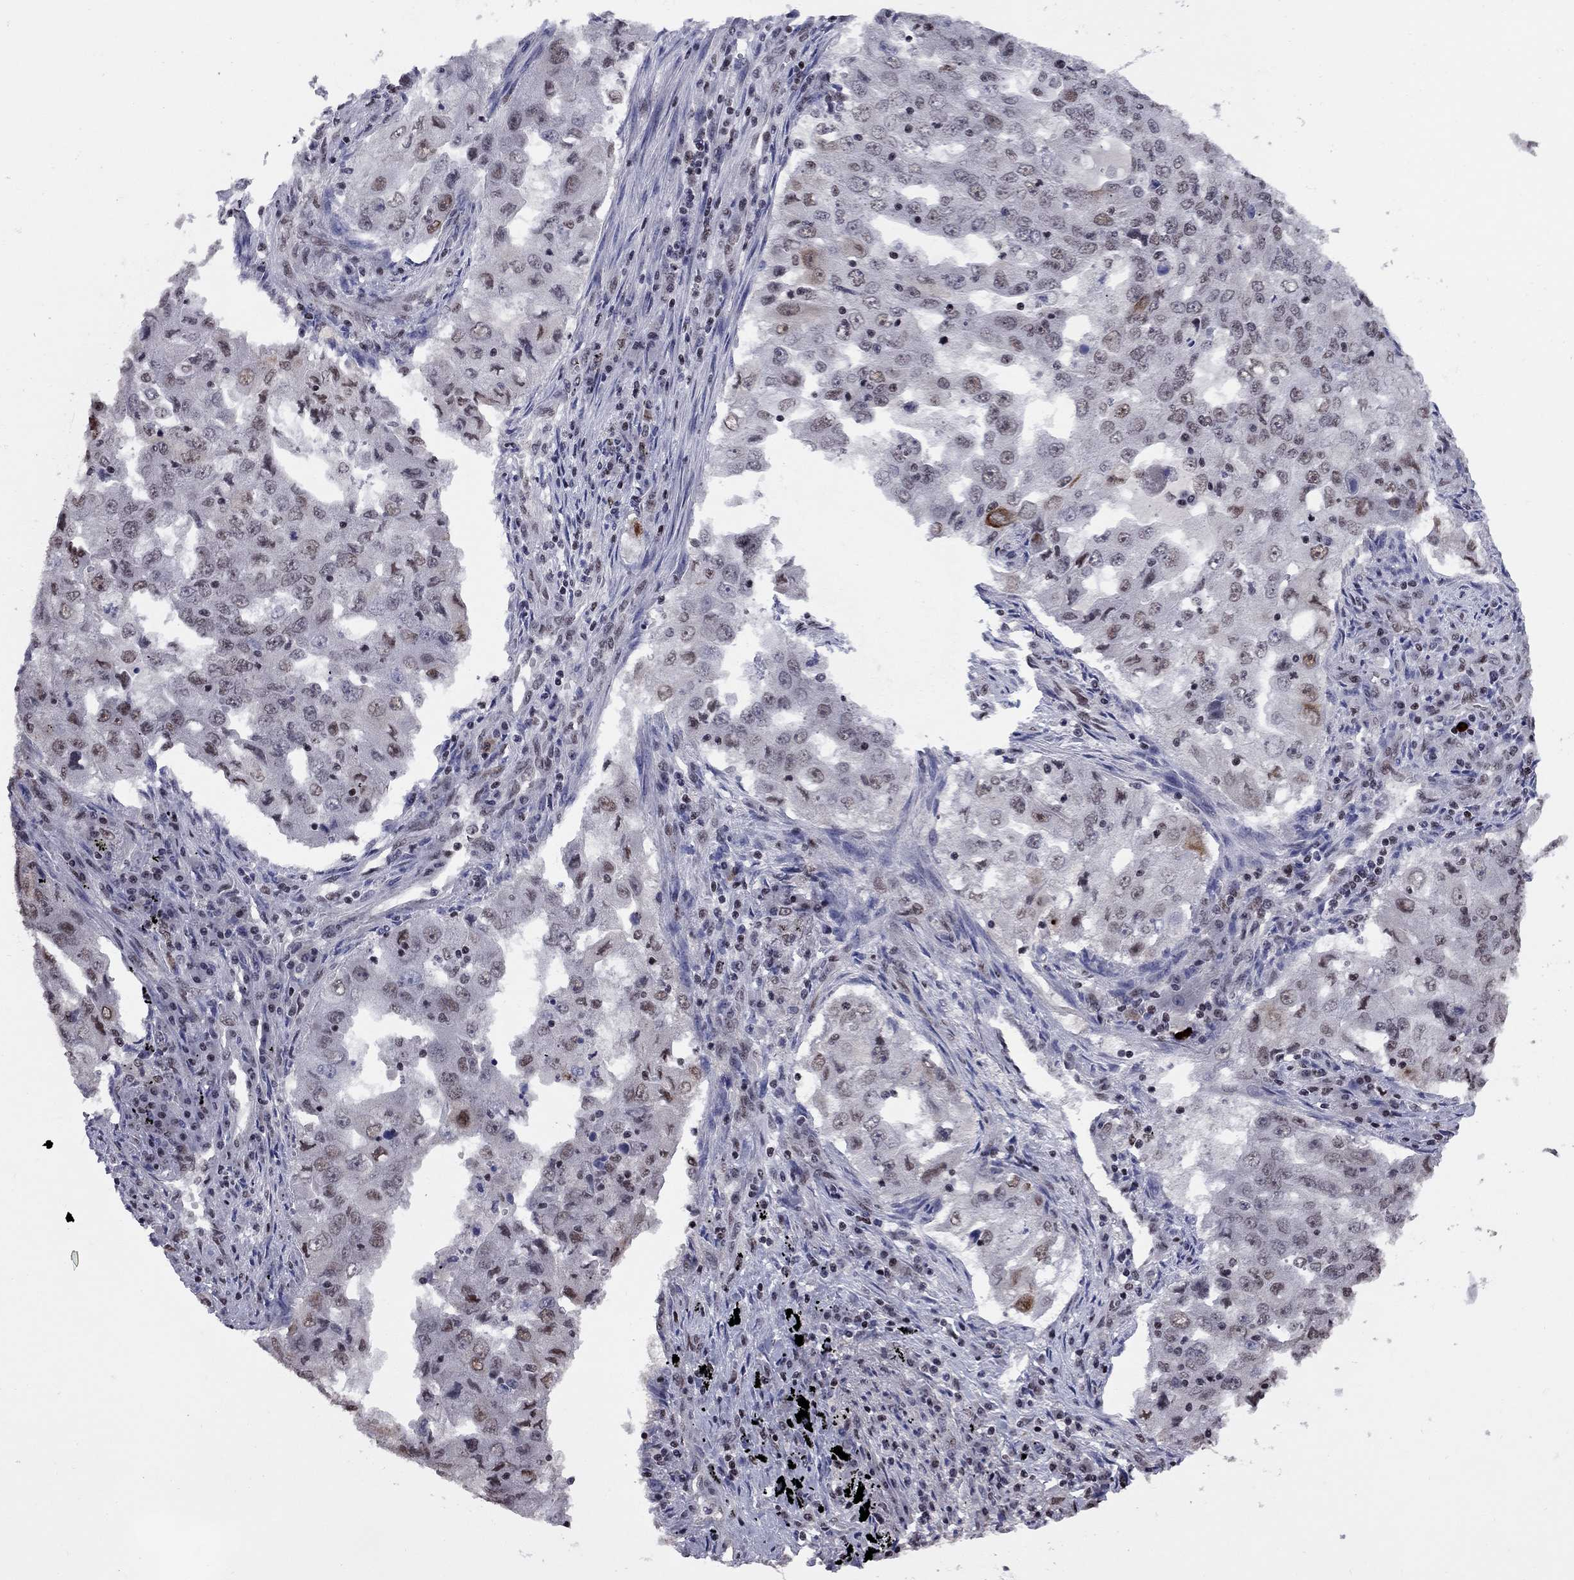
{"staining": {"intensity": "moderate", "quantity": "<25%", "location": "nuclear"}, "tissue": "lung cancer", "cell_type": "Tumor cells", "image_type": "cancer", "snomed": [{"axis": "morphology", "description": "Adenocarcinoma, NOS"}, {"axis": "topography", "description": "Lung"}], "caption": "DAB (3,3'-diaminobenzidine) immunohistochemical staining of human lung adenocarcinoma shows moderate nuclear protein expression in approximately <25% of tumor cells. The protein of interest is stained brown, and the nuclei are stained in blue (DAB (3,3'-diaminobenzidine) IHC with brightfield microscopy, high magnification).", "gene": "TAF9", "patient": {"sex": "female", "age": 61}}